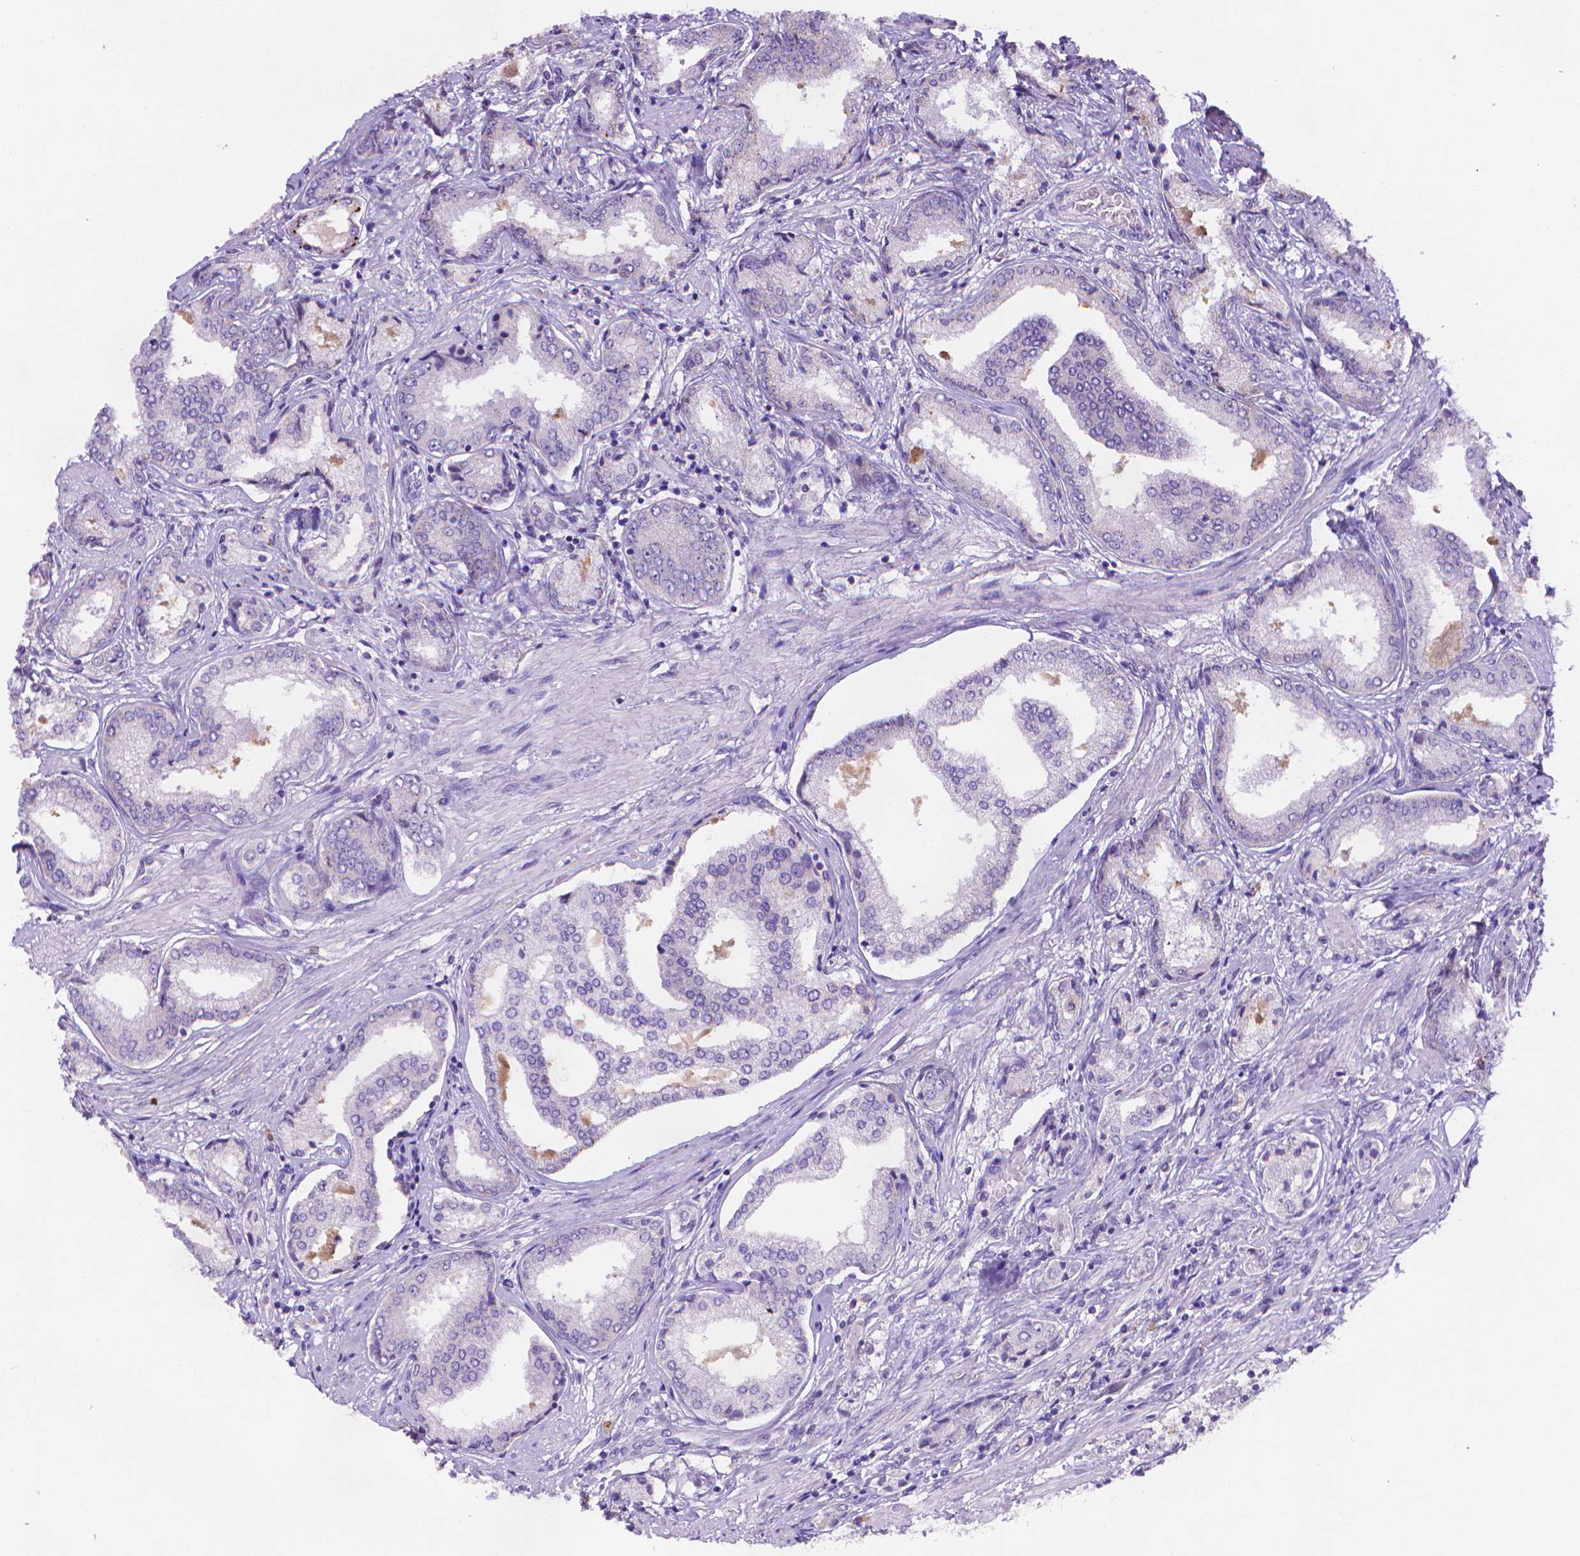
{"staining": {"intensity": "negative", "quantity": "none", "location": "none"}, "tissue": "prostate cancer", "cell_type": "Tumor cells", "image_type": "cancer", "snomed": [{"axis": "morphology", "description": "Adenocarcinoma, NOS"}, {"axis": "topography", "description": "Prostate"}], "caption": "Protein analysis of prostate cancer (adenocarcinoma) displays no significant expression in tumor cells.", "gene": "FGD2", "patient": {"sex": "male", "age": 63}}